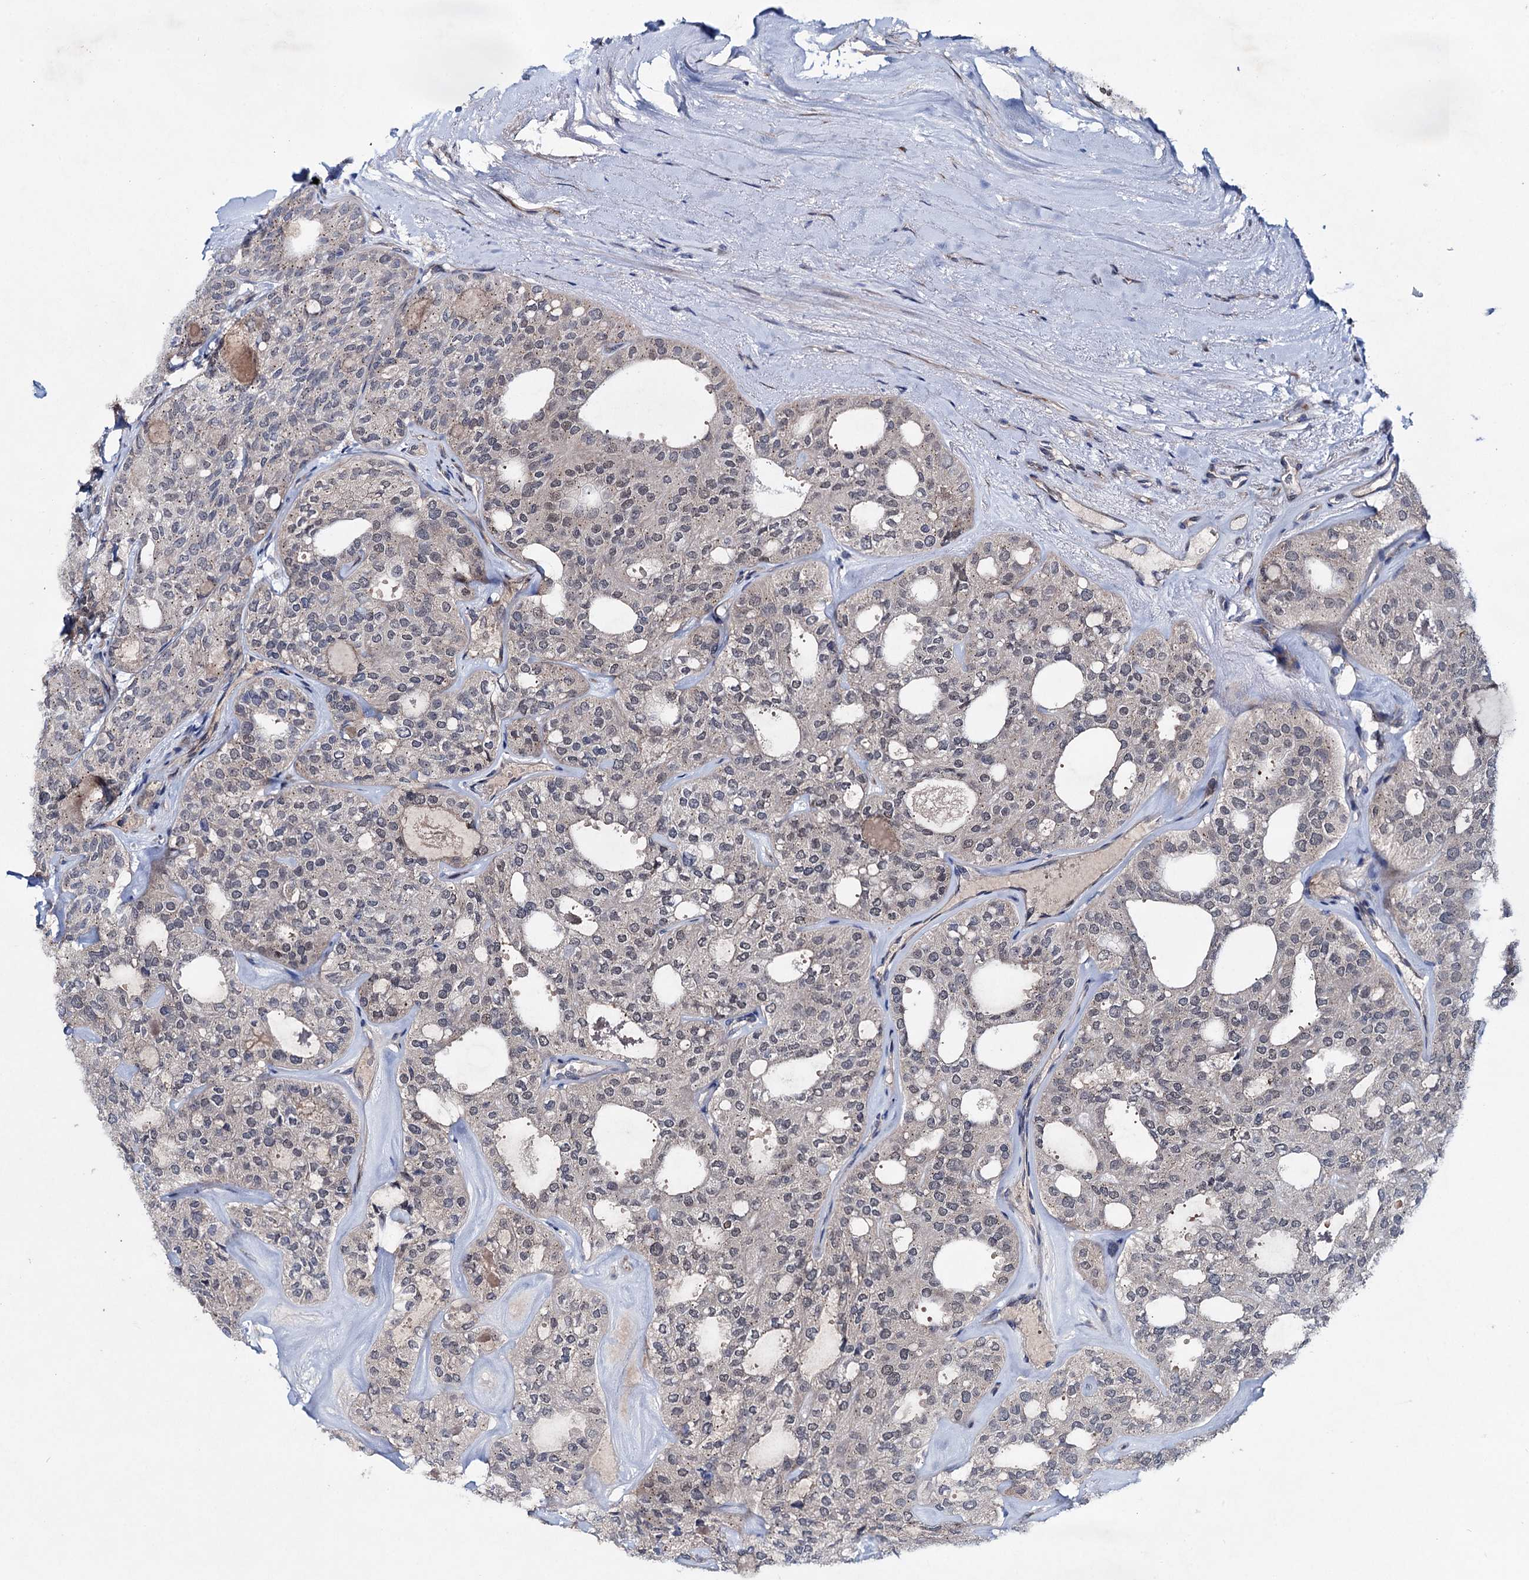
{"staining": {"intensity": "weak", "quantity": "25%-75%", "location": "nuclear"}, "tissue": "thyroid cancer", "cell_type": "Tumor cells", "image_type": "cancer", "snomed": [{"axis": "morphology", "description": "Follicular adenoma carcinoma, NOS"}, {"axis": "topography", "description": "Thyroid gland"}], "caption": "Thyroid cancer stained with a protein marker reveals weak staining in tumor cells.", "gene": "EYA4", "patient": {"sex": "male", "age": 75}}